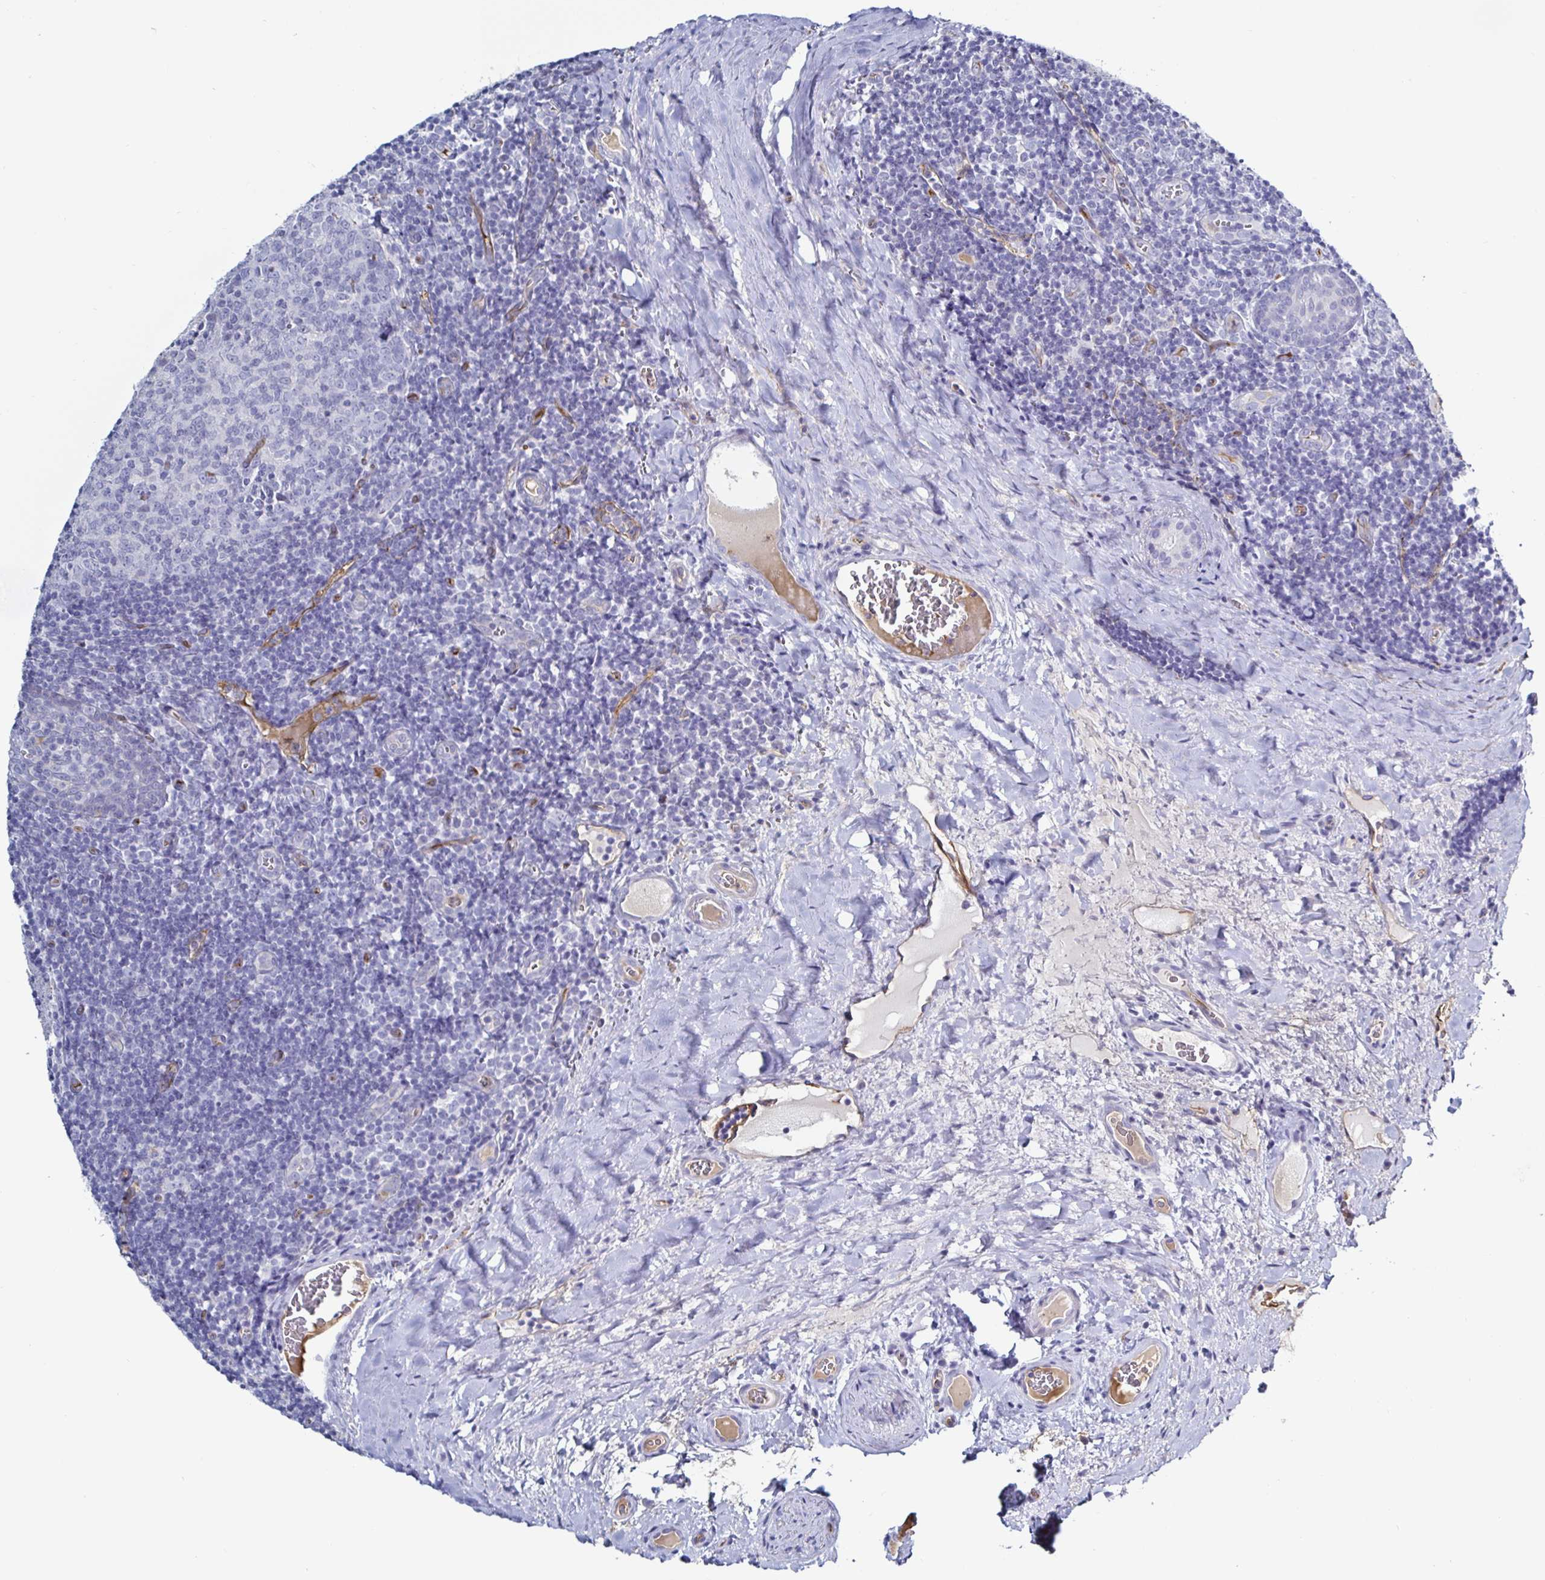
{"staining": {"intensity": "negative", "quantity": "none", "location": "none"}, "tissue": "tonsil", "cell_type": "Germinal center cells", "image_type": "normal", "snomed": [{"axis": "morphology", "description": "Normal tissue, NOS"}, {"axis": "morphology", "description": "Inflammation, NOS"}, {"axis": "topography", "description": "Tonsil"}], "caption": "This is a image of immunohistochemistry (IHC) staining of normal tonsil, which shows no staining in germinal center cells.", "gene": "ACSBG2", "patient": {"sex": "female", "age": 31}}